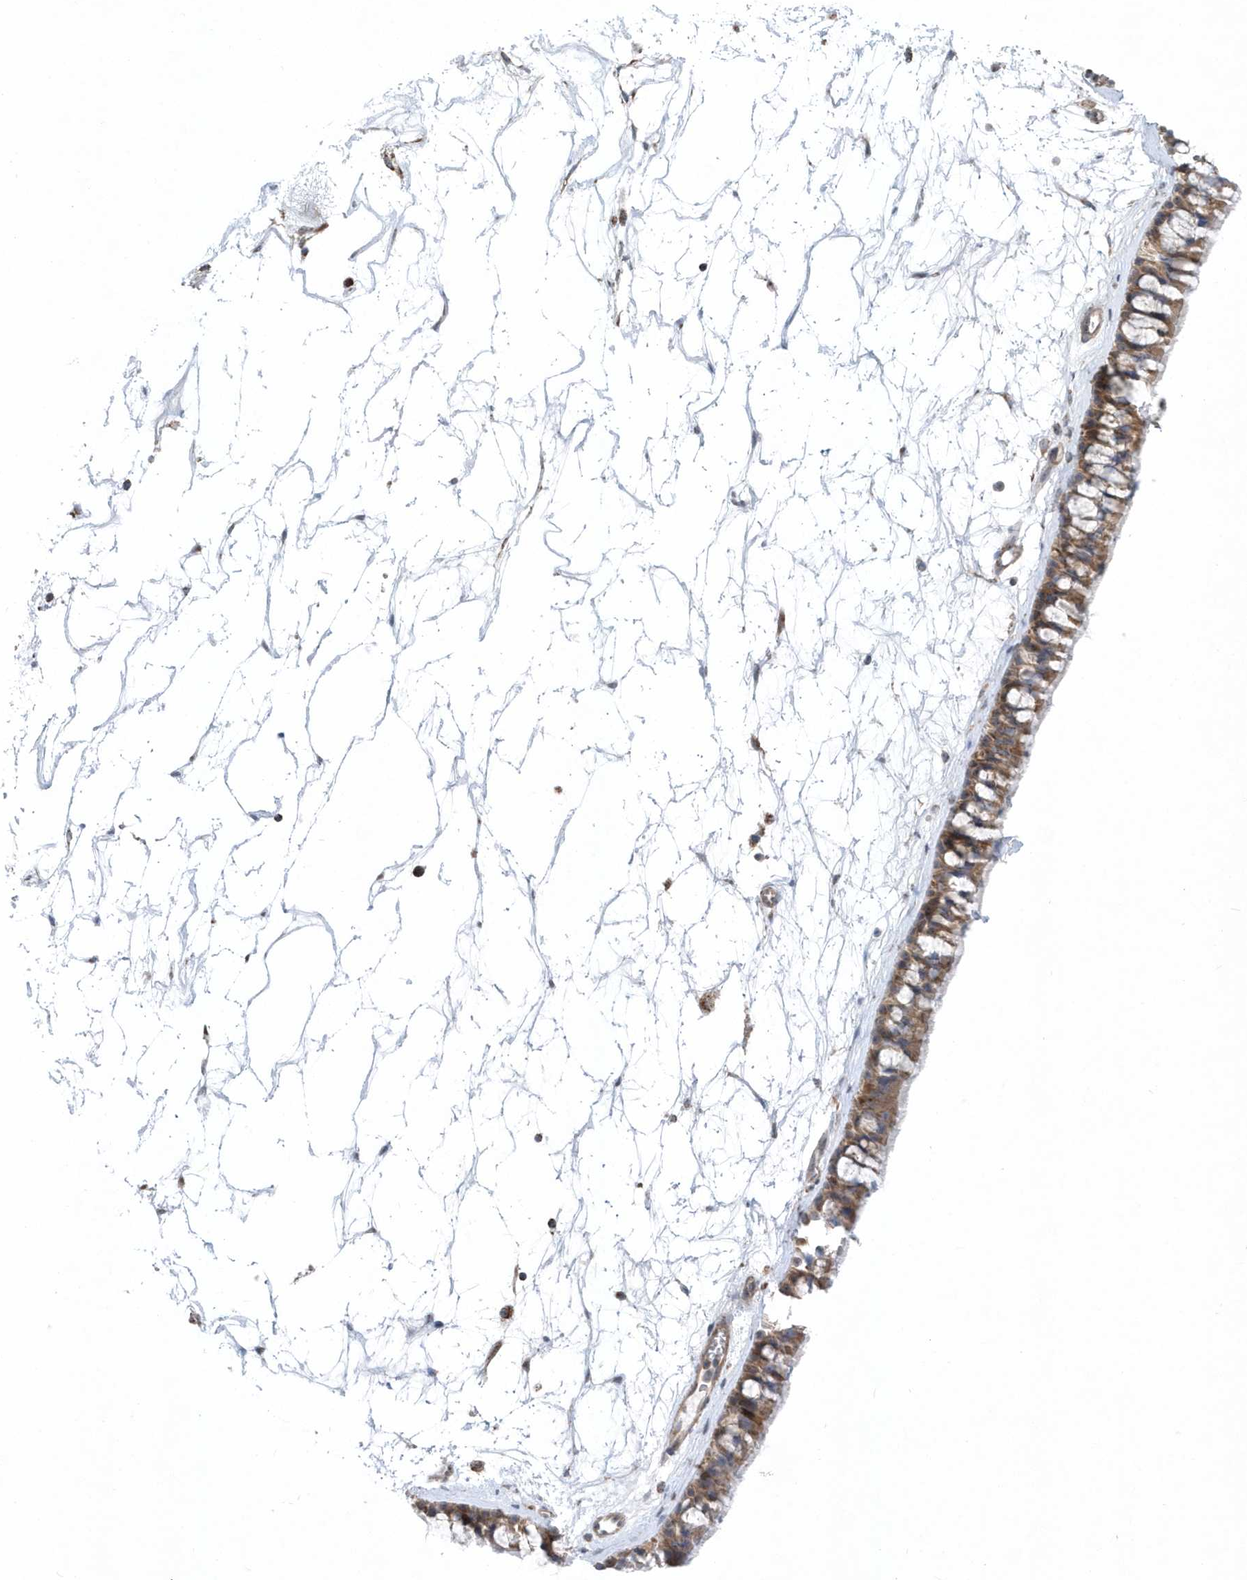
{"staining": {"intensity": "moderate", "quantity": ">75%", "location": "cytoplasmic/membranous"}, "tissue": "nasopharynx", "cell_type": "Respiratory epithelial cells", "image_type": "normal", "snomed": [{"axis": "morphology", "description": "Normal tissue, NOS"}, {"axis": "topography", "description": "Nasopharynx"}], "caption": "Immunohistochemistry (IHC) image of unremarkable nasopharynx: human nasopharynx stained using immunohistochemistry reveals medium levels of moderate protein expression localized specifically in the cytoplasmic/membranous of respiratory epithelial cells, appearing as a cytoplasmic/membranous brown color.", "gene": "PPP1R7", "patient": {"sex": "male", "age": 64}}